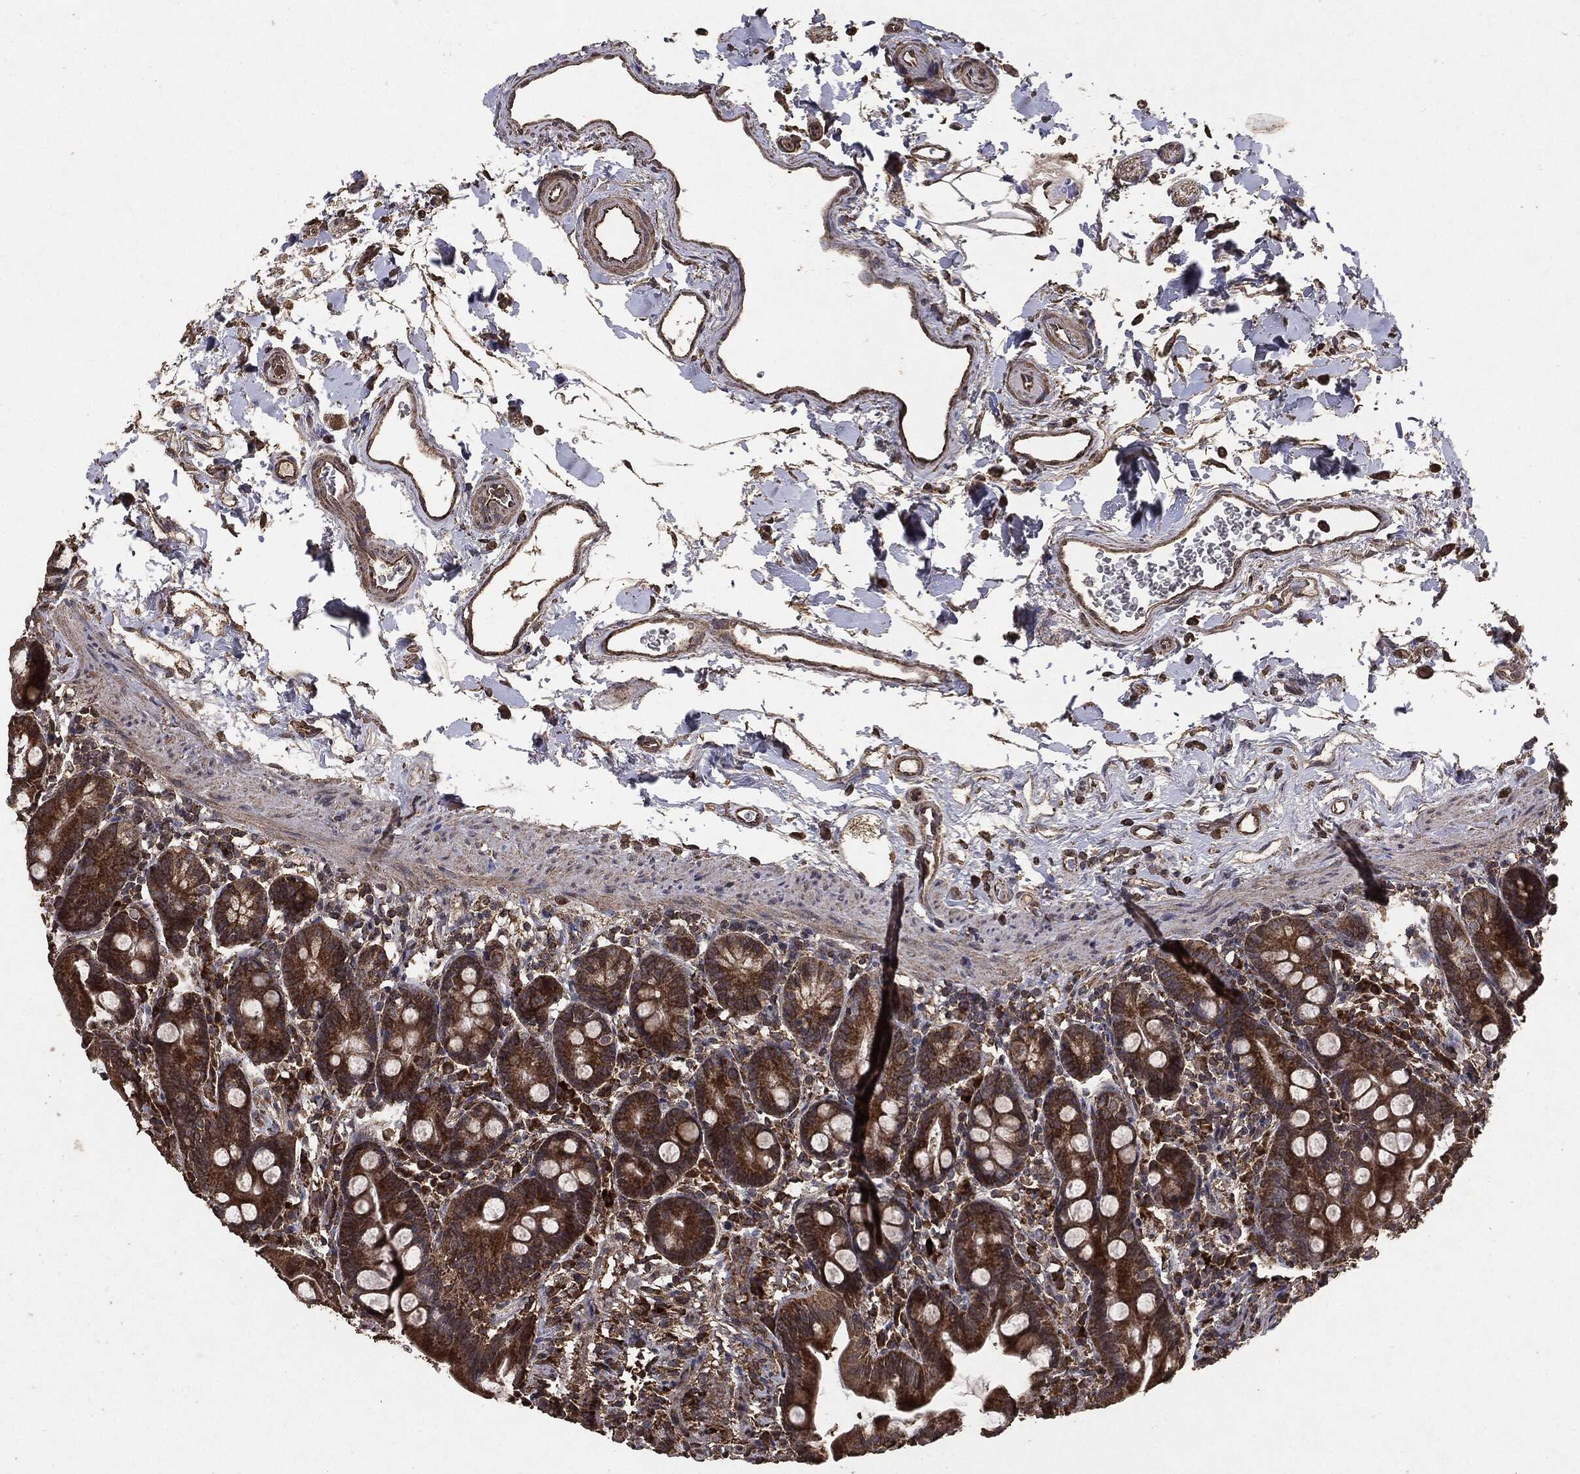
{"staining": {"intensity": "strong", "quantity": ">75%", "location": "cytoplasmic/membranous"}, "tissue": "small intestine", "cell_type": "Glandular cells", "image_type": "normal", "snomed": [{"axis": "morphology", "description": "Normal tissue, NOS"}, {"axis": "topography", "description": "Small intestine"}], "caption": "Protein analysis of unremarkable small intestine demonstrates strong cytoplasmic/membranous positivity in approximately >75% of glandular cells.", "gene": "MTOR", "patient": {"sex": "female", "age": 44}}